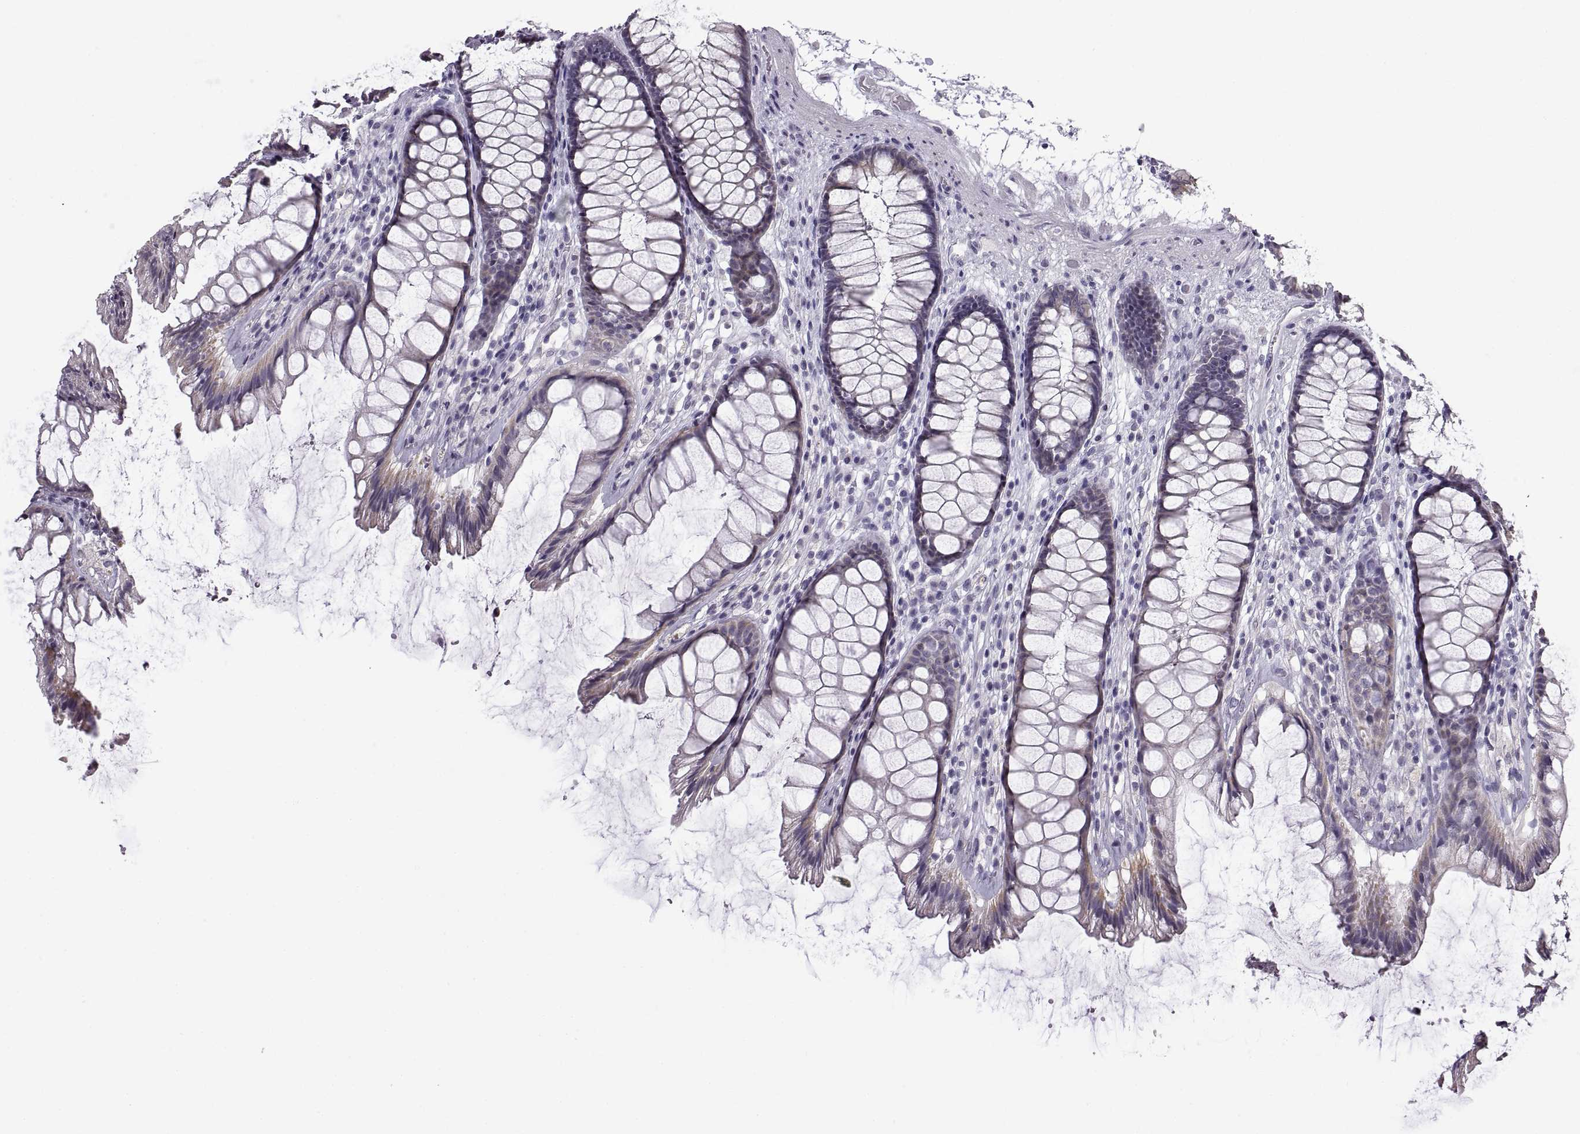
{"staining": {"intensity": "weak", "quantity": "<25%", "location": "cytoplasmic/membranous"}, "tissue": "rectum", "cell_type": "Glandular cells", "image_type": "normal", "snomed": [{"axis": "morphology", "description": "Normal tissue, NOS"}, {"axis": "topography", "description": "Rectum"}], "caption": "Immunohistochemical staining of unremarkable human rectum displays no significant staining in glandular cells. (DAB (3,3'-diaminobenzidine) IHC, high magnification).", "gene": "FAM170A", "patient": {"sex": "male", "age": 72}}